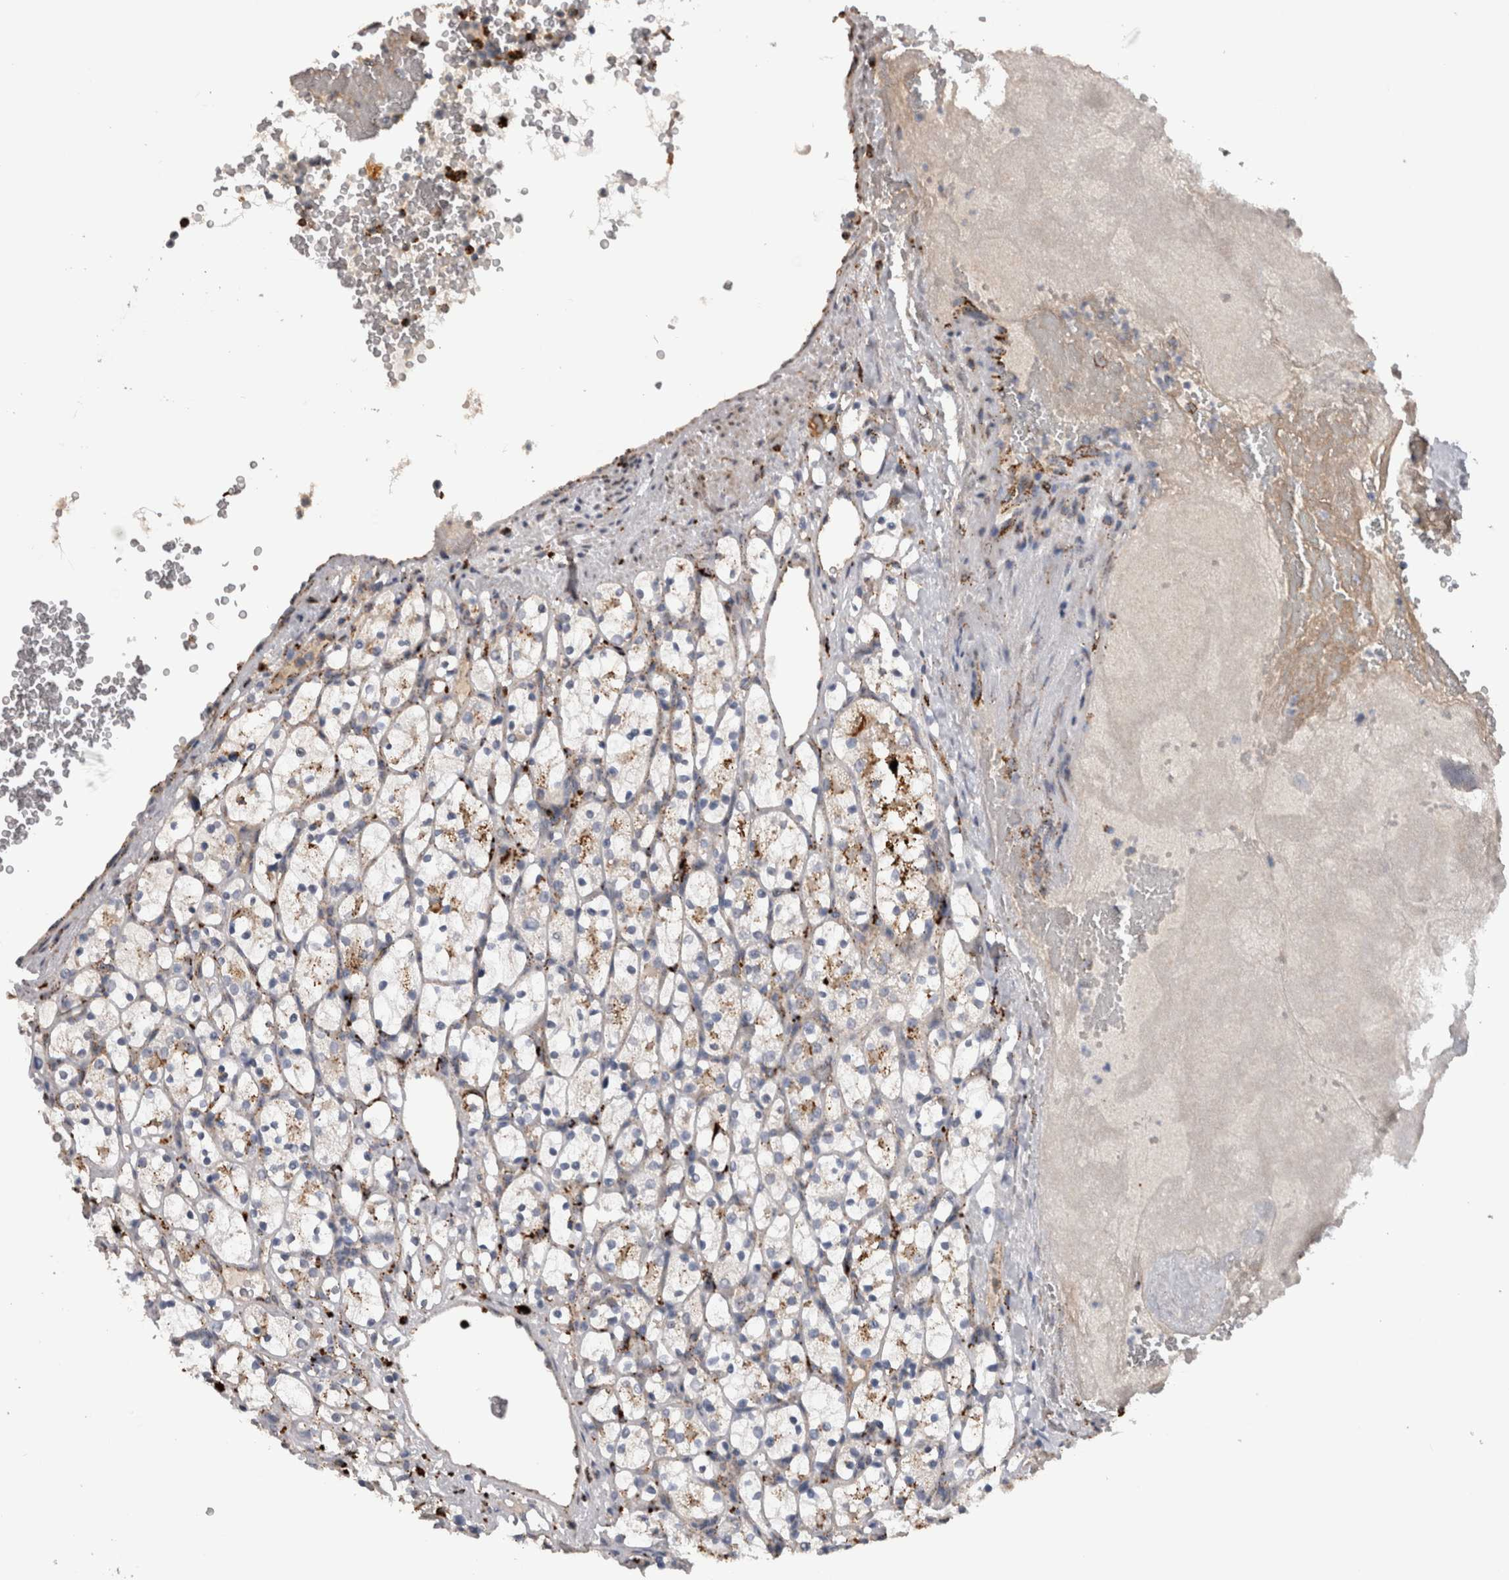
{"staining": {"intensity": "moderate", "quantity": "25%-75%", "location": "cytoplasmic/membranous"}, "tissue": "renal cancer", "cell_type": "Tumor cells", "image_type": "cancer", "snomed": [{"axis": "morphology", "description": "Adenocarcinoma, NOS"}, {"axis": "topography", "description": "Kidney"}], "caption": "A photomicrograph showing moderate cytoplasmic/membranous expression in approximately 25%-75% of tumor cells in adenocarcinoma (renal), as visualized by brown immunohistochemical staining.", "gene": "CTSZ", "patient": {"sex": "female", "age": 69}}